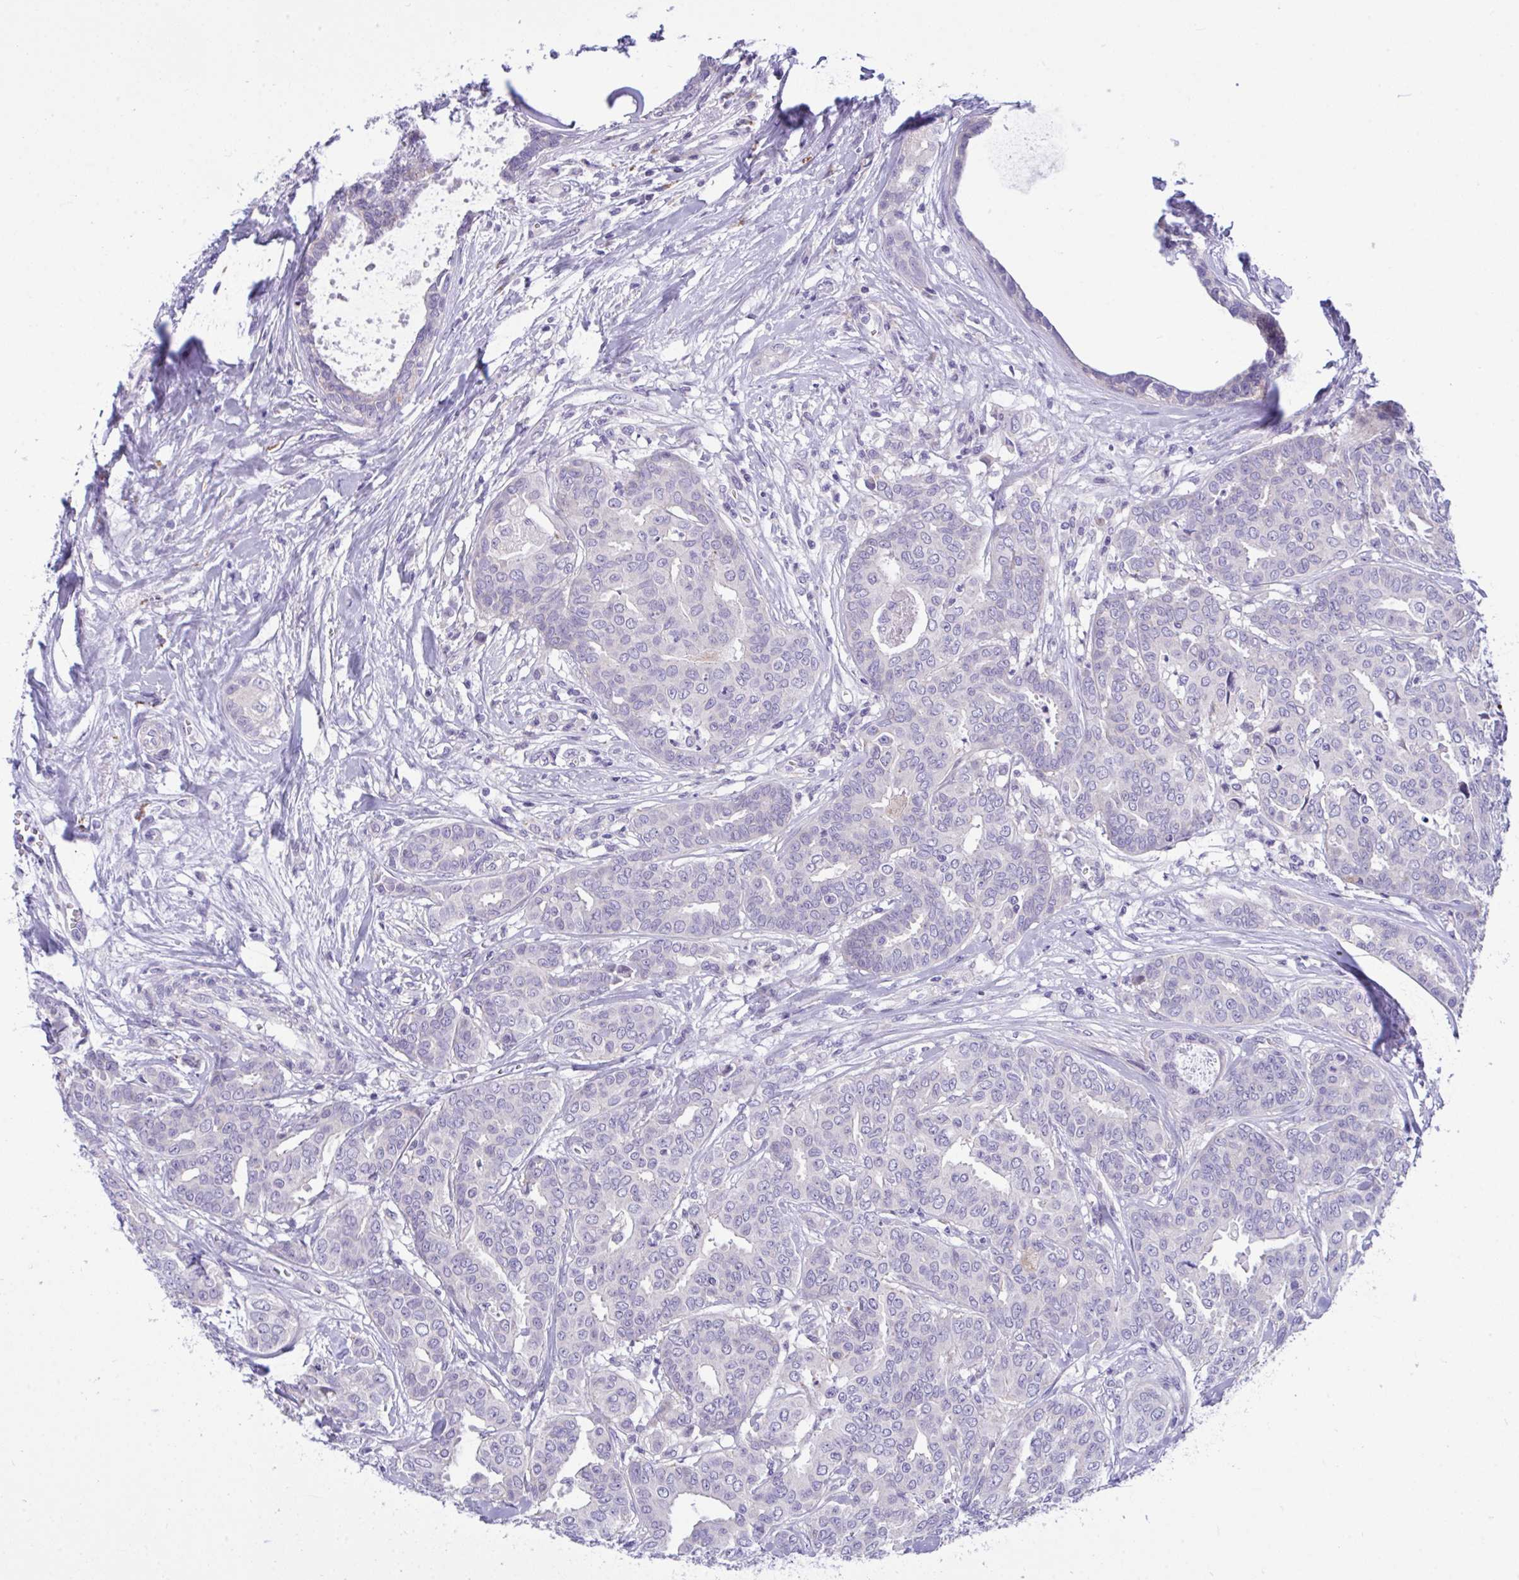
{"staining": {"intensity": "negative", "quantity": "none", "location": "none"}, "tissue": "breast cancer", "cell_type": "Tumor cells", "image_type": "cancer", "snomed": [{"axis": "morphology", "description": "Duct carcinoma"}, {"axis": "topography", "description": "Breast"}], "caption": "Breast infiltrating ductal carcinoma was stained to show a protein in brown. There is no significant positivity in tumor cells.", "gene": "WDR97", "patient": {"sex": "female", "age": 45}}